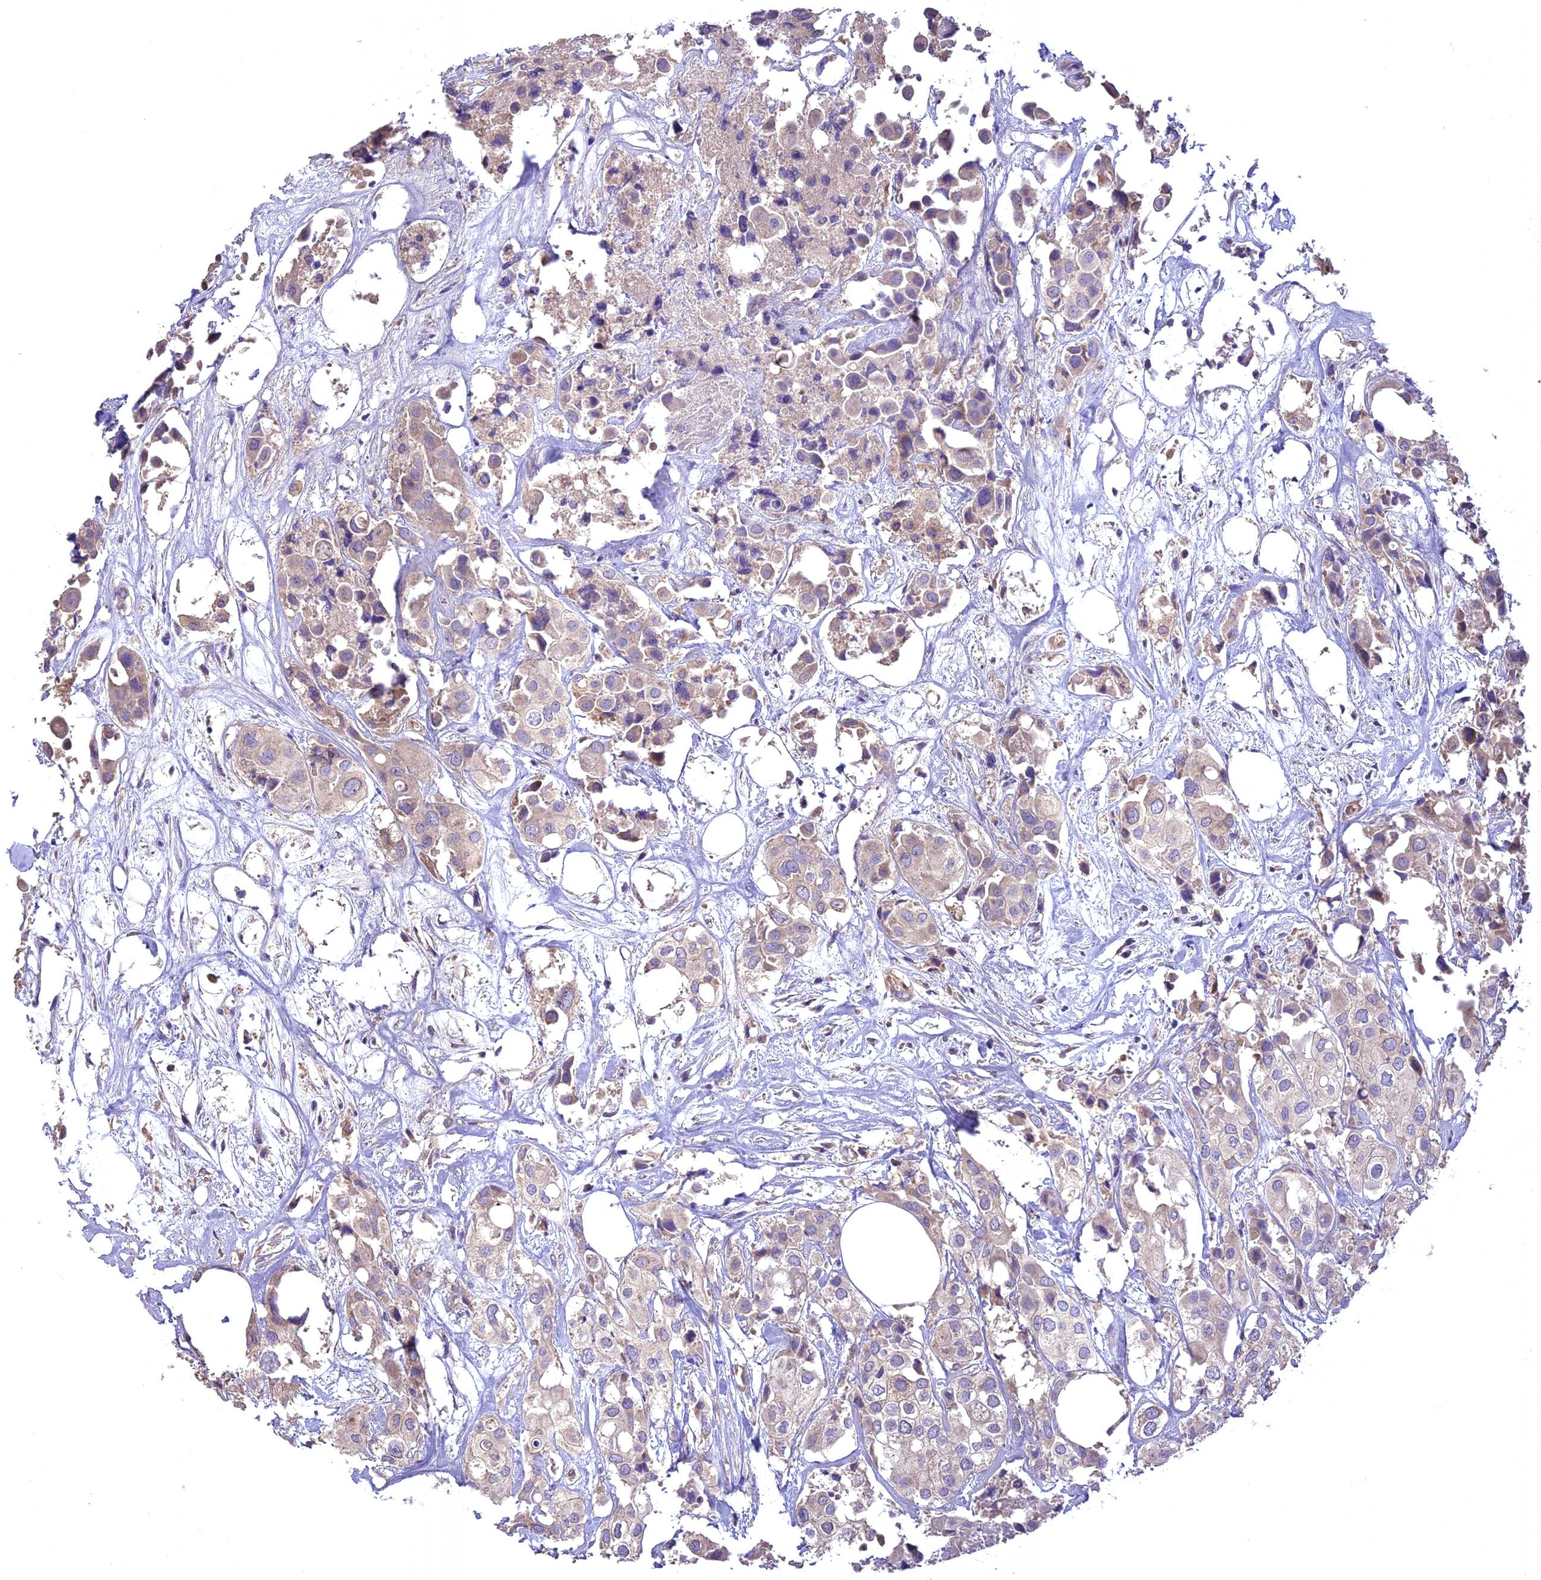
{"staining": {"intensity": "negative", "quantity": "none", "location": "none"}, "tissue": "urothelial cancer", "cell_type": "Tumor cells", "image_type": "cancer", "snomed": [{"axis": "morphology", "description": "Urothelial carcinoma, High grade"}, {"axis": "topography", "description": "Urinary bladder"}], "caption": "High power microscopy micrograph of an immunohistochemistry micrograph of urothelial cancer, revealing no significant expression in tumor cells. (DAB immunohistochemistry (IHC) with hematoxylin counter stain).", "gene": "NUDT8", "patient": {"sex": "male", "age": 64}}